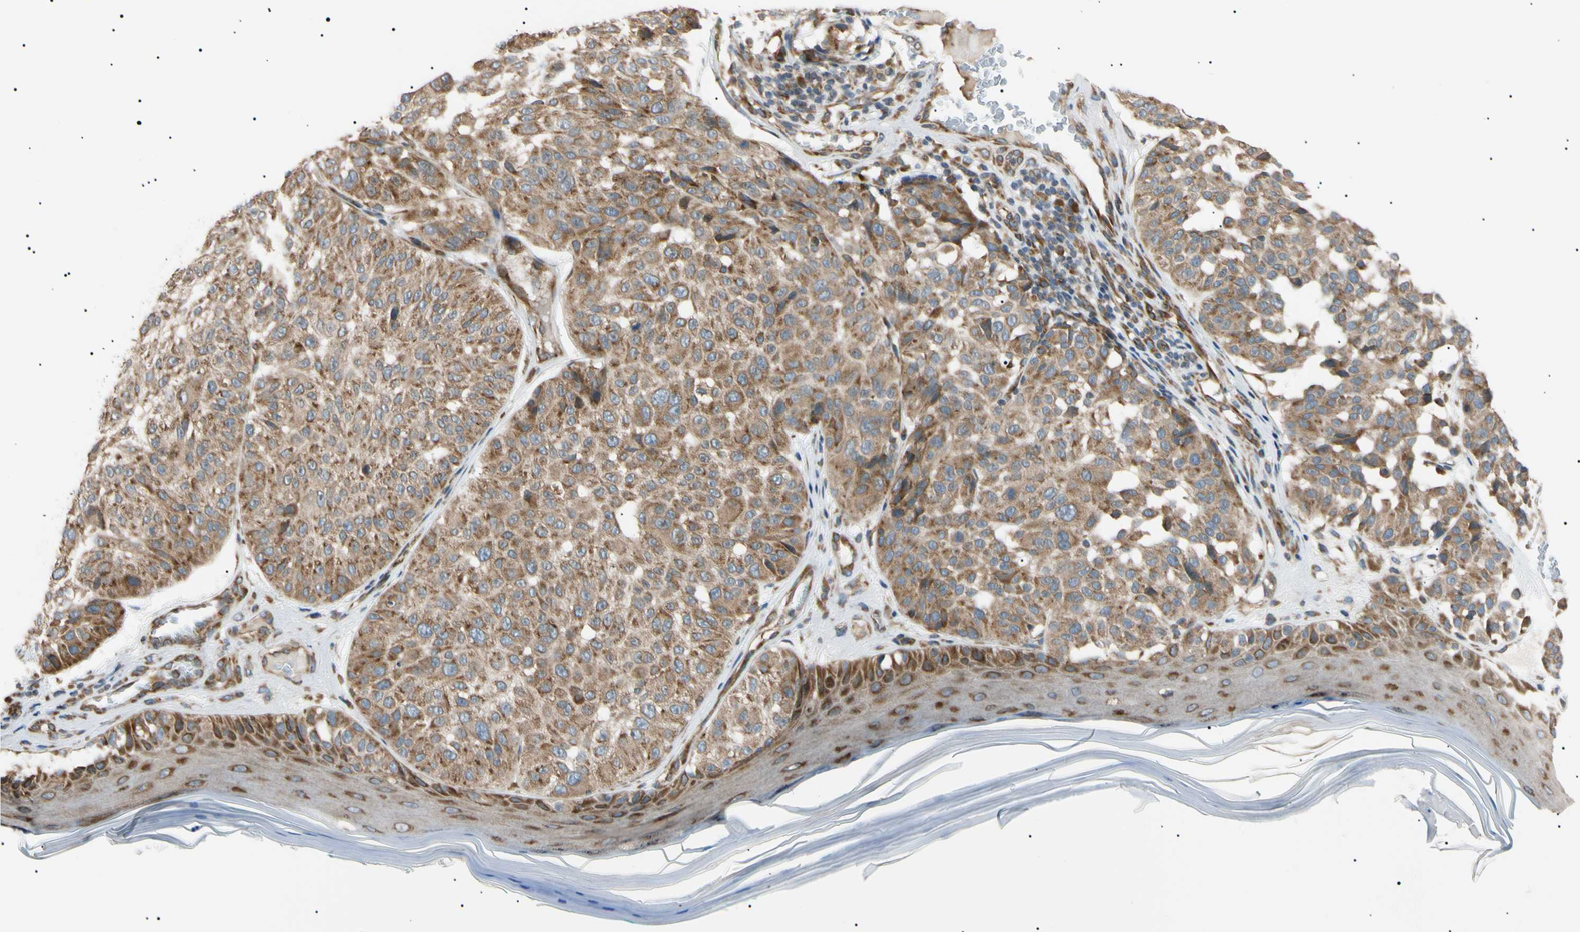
{"staining": {"intensity": "moderate", "quantity": ">75%", "location": "cytoplasmic/membranous"}, "tissue": "melanoma", "cell_type": "Tumor cells", "image_type": "cancer", "snomed": [{"axis": "morphology", "description": "Malignant melanoma, NOS"}, {"axis": "topography", "description": "Skin"}], "caption": "An immunohistochemistry photomicrograph of tumor tissue is shown. Protein staining in brown shows moderate cytoplasmic/membranous positivity in melanoma within tumor cells.", "gene": "VAPA", "patient": {"sex": "female", "age": 46}}